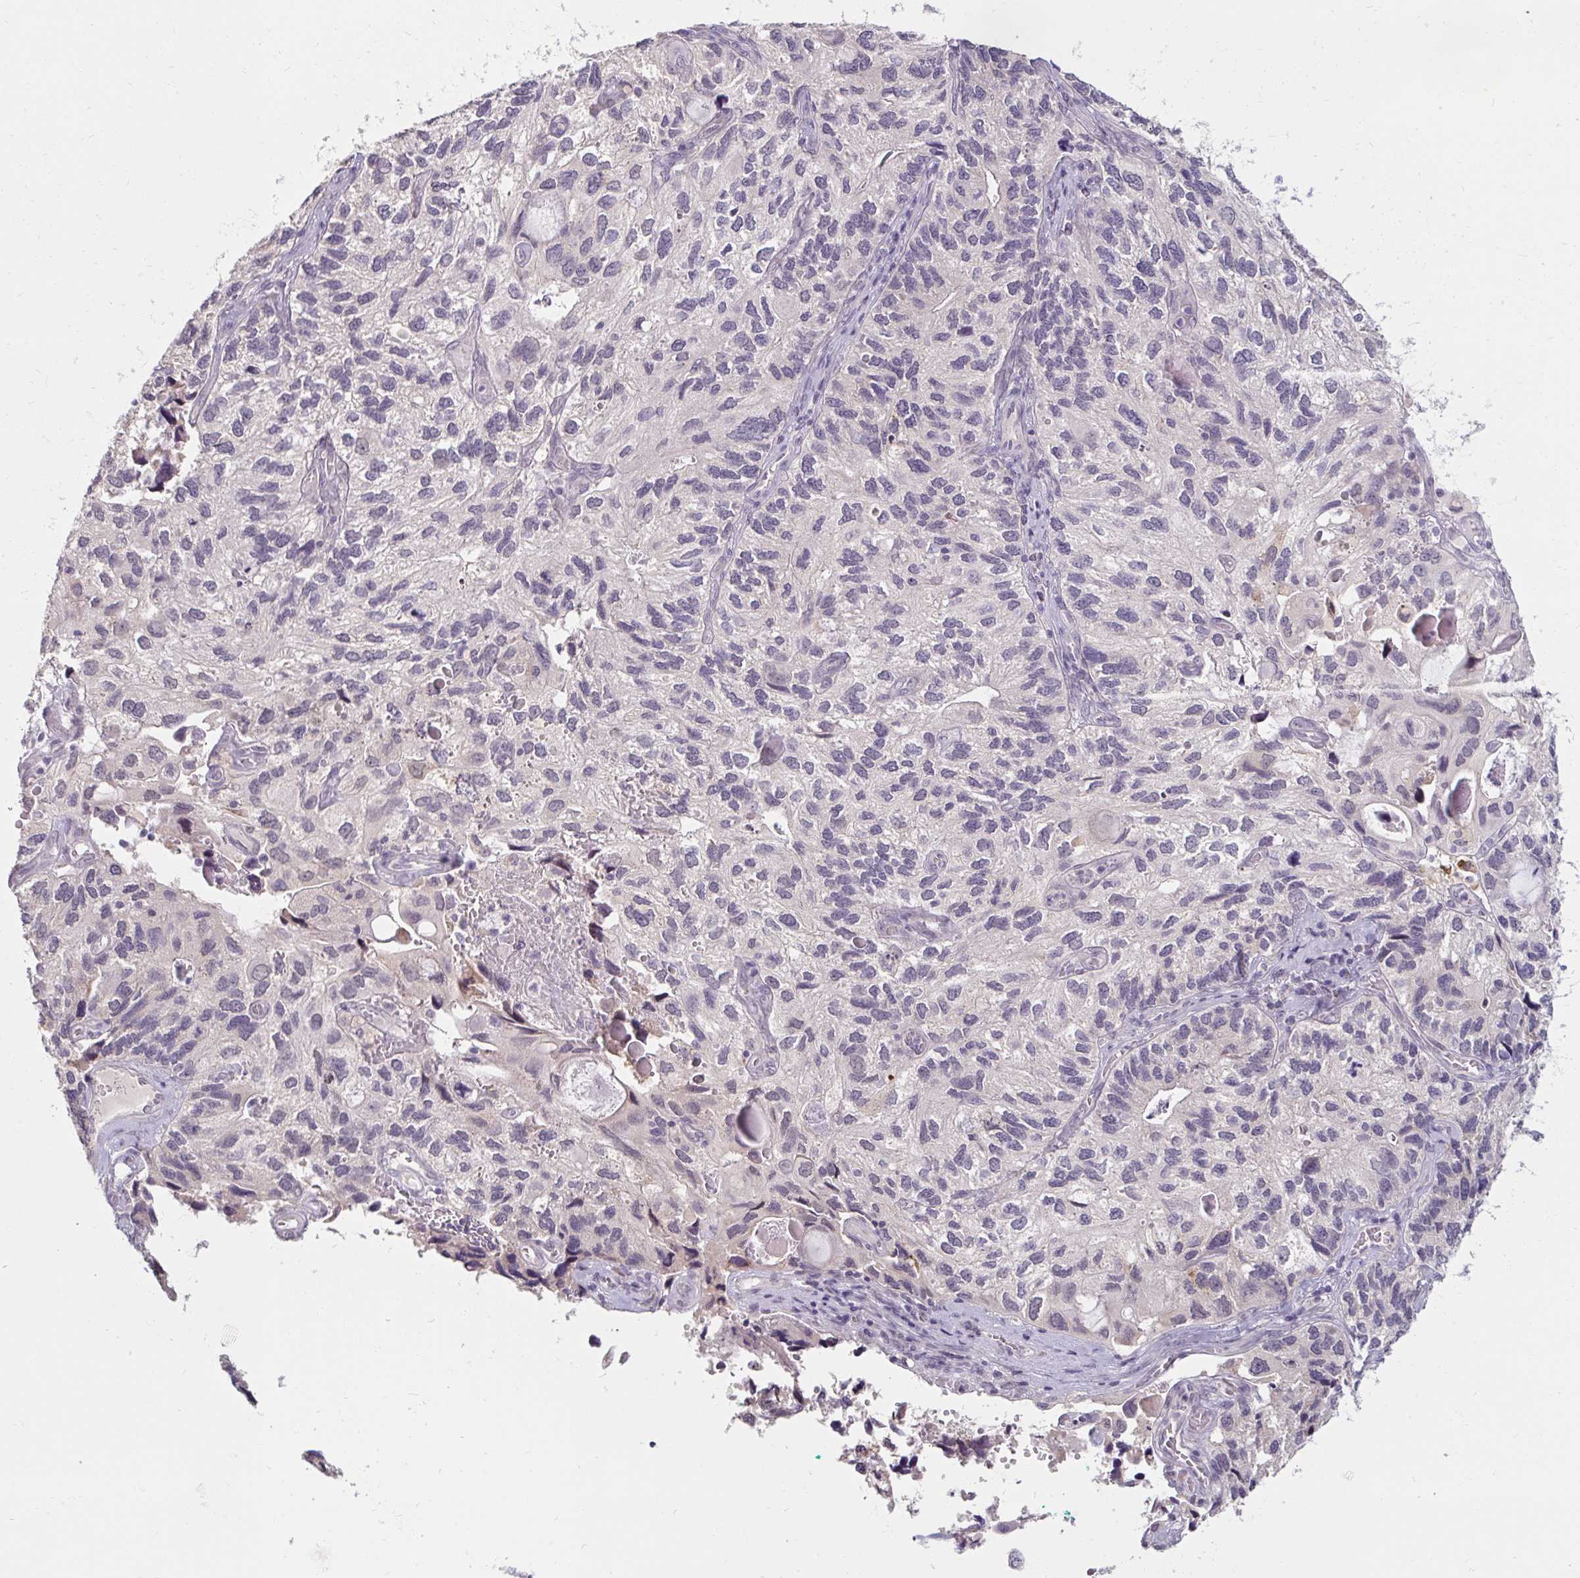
{"staining": {"intensity": "negative", "quantity": "none", "location": "none"}, "tissue": "endometrial cancer", "cell_type": "Tumor cells", "image_type": "cancer", "snomed": [{"axis": "morphology", "description": "Carcinoma, NOS"}, {"axis": "topography", "description": "Uterus"}], "caption": "Immunohistochemical staining of human endometrial cancer (carcinoma) displays no significant positivity in tumor cells.", "gene": "DDN", "patient": {"sex": "female", "age": 76}}